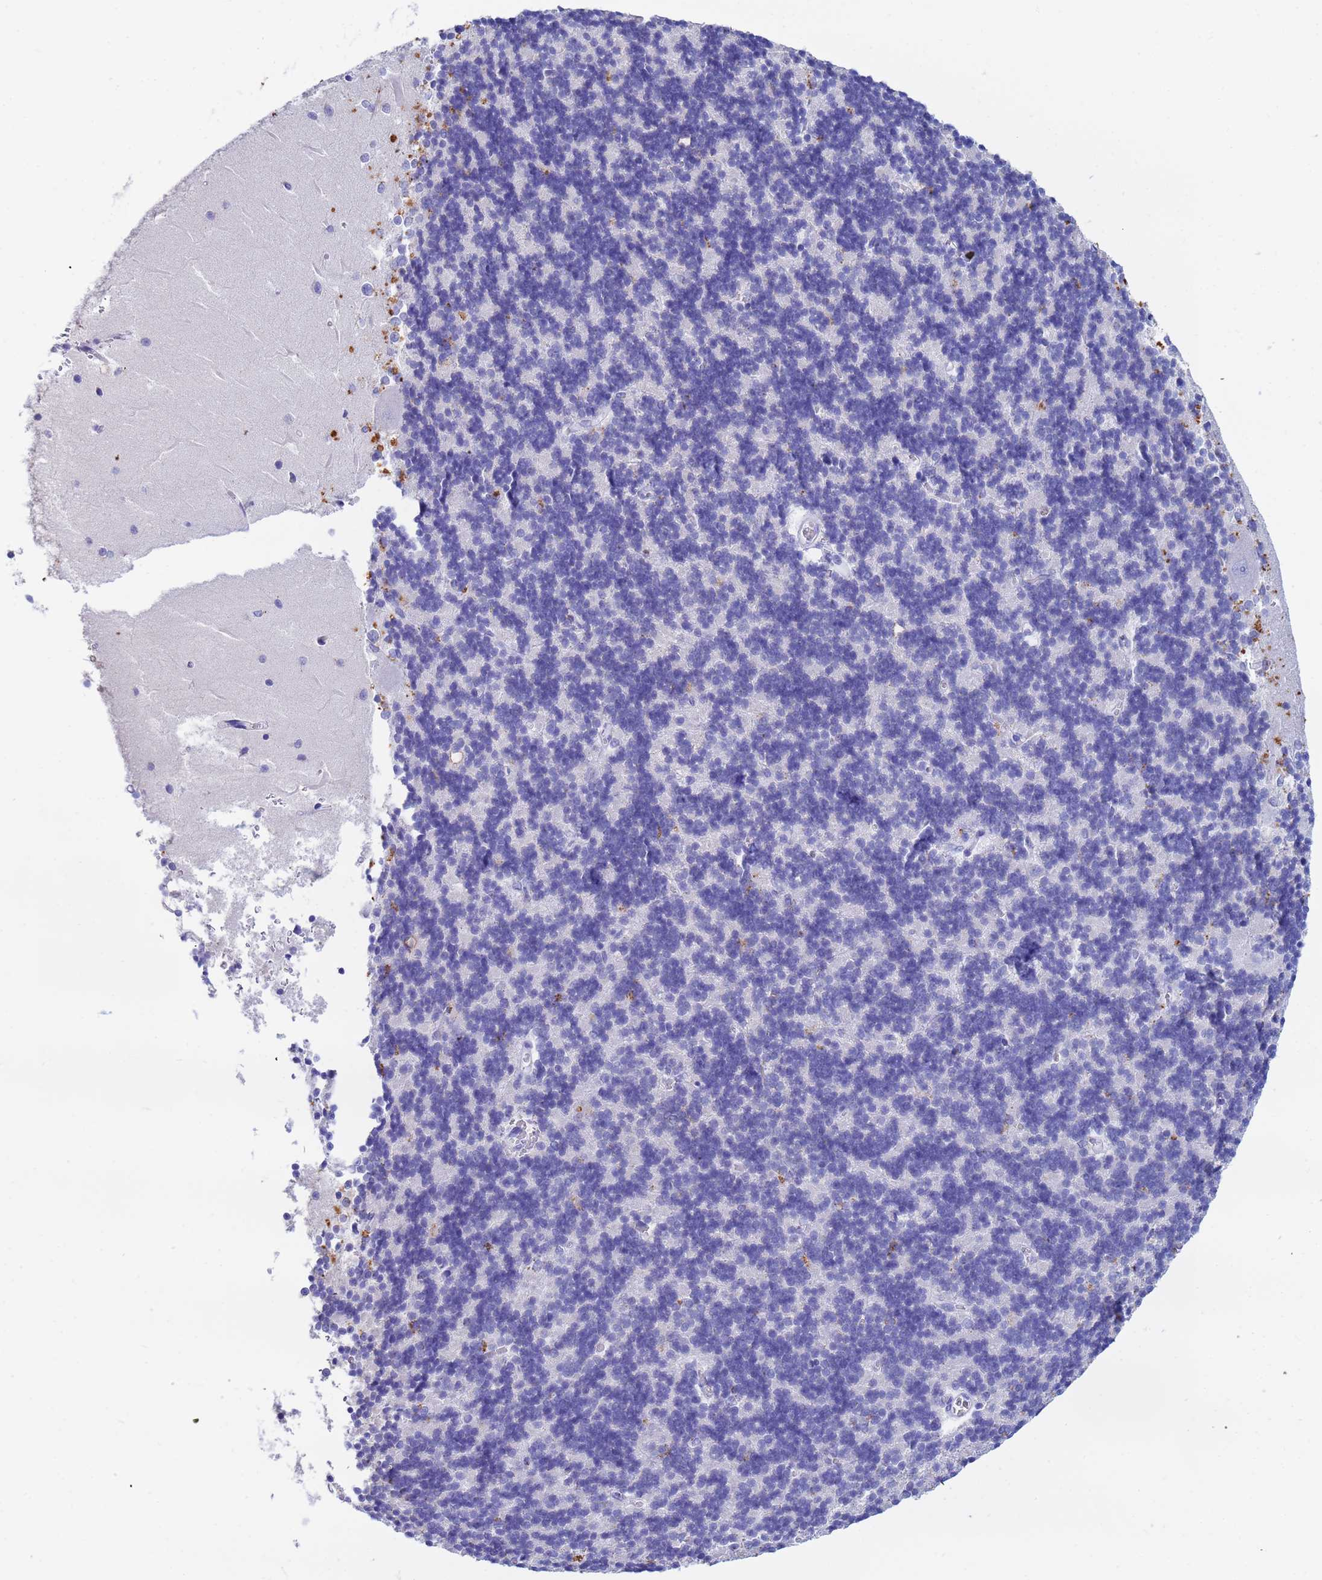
{"staining": {"intensity": "negative", "quantity": "none", "location": "none"}, "tissue": "cerebellum", "cell_type": "Cells in granular layer", "image_type": "normal", "snomed": [{"axis": "morphology", "description": "Normal tissue, NOS"}, {"axis": "topography", "description": "Cerebellum"}], "caption": "This micrograph is of benign cerebellum stained with immunohistochemistry (IHC) to label a protein in brown with the nuclei are counter-stained blue. There is no expression in cells in granular layer.", "gene": "CSTB", "patient": {"sex": "male", "age": 37}}